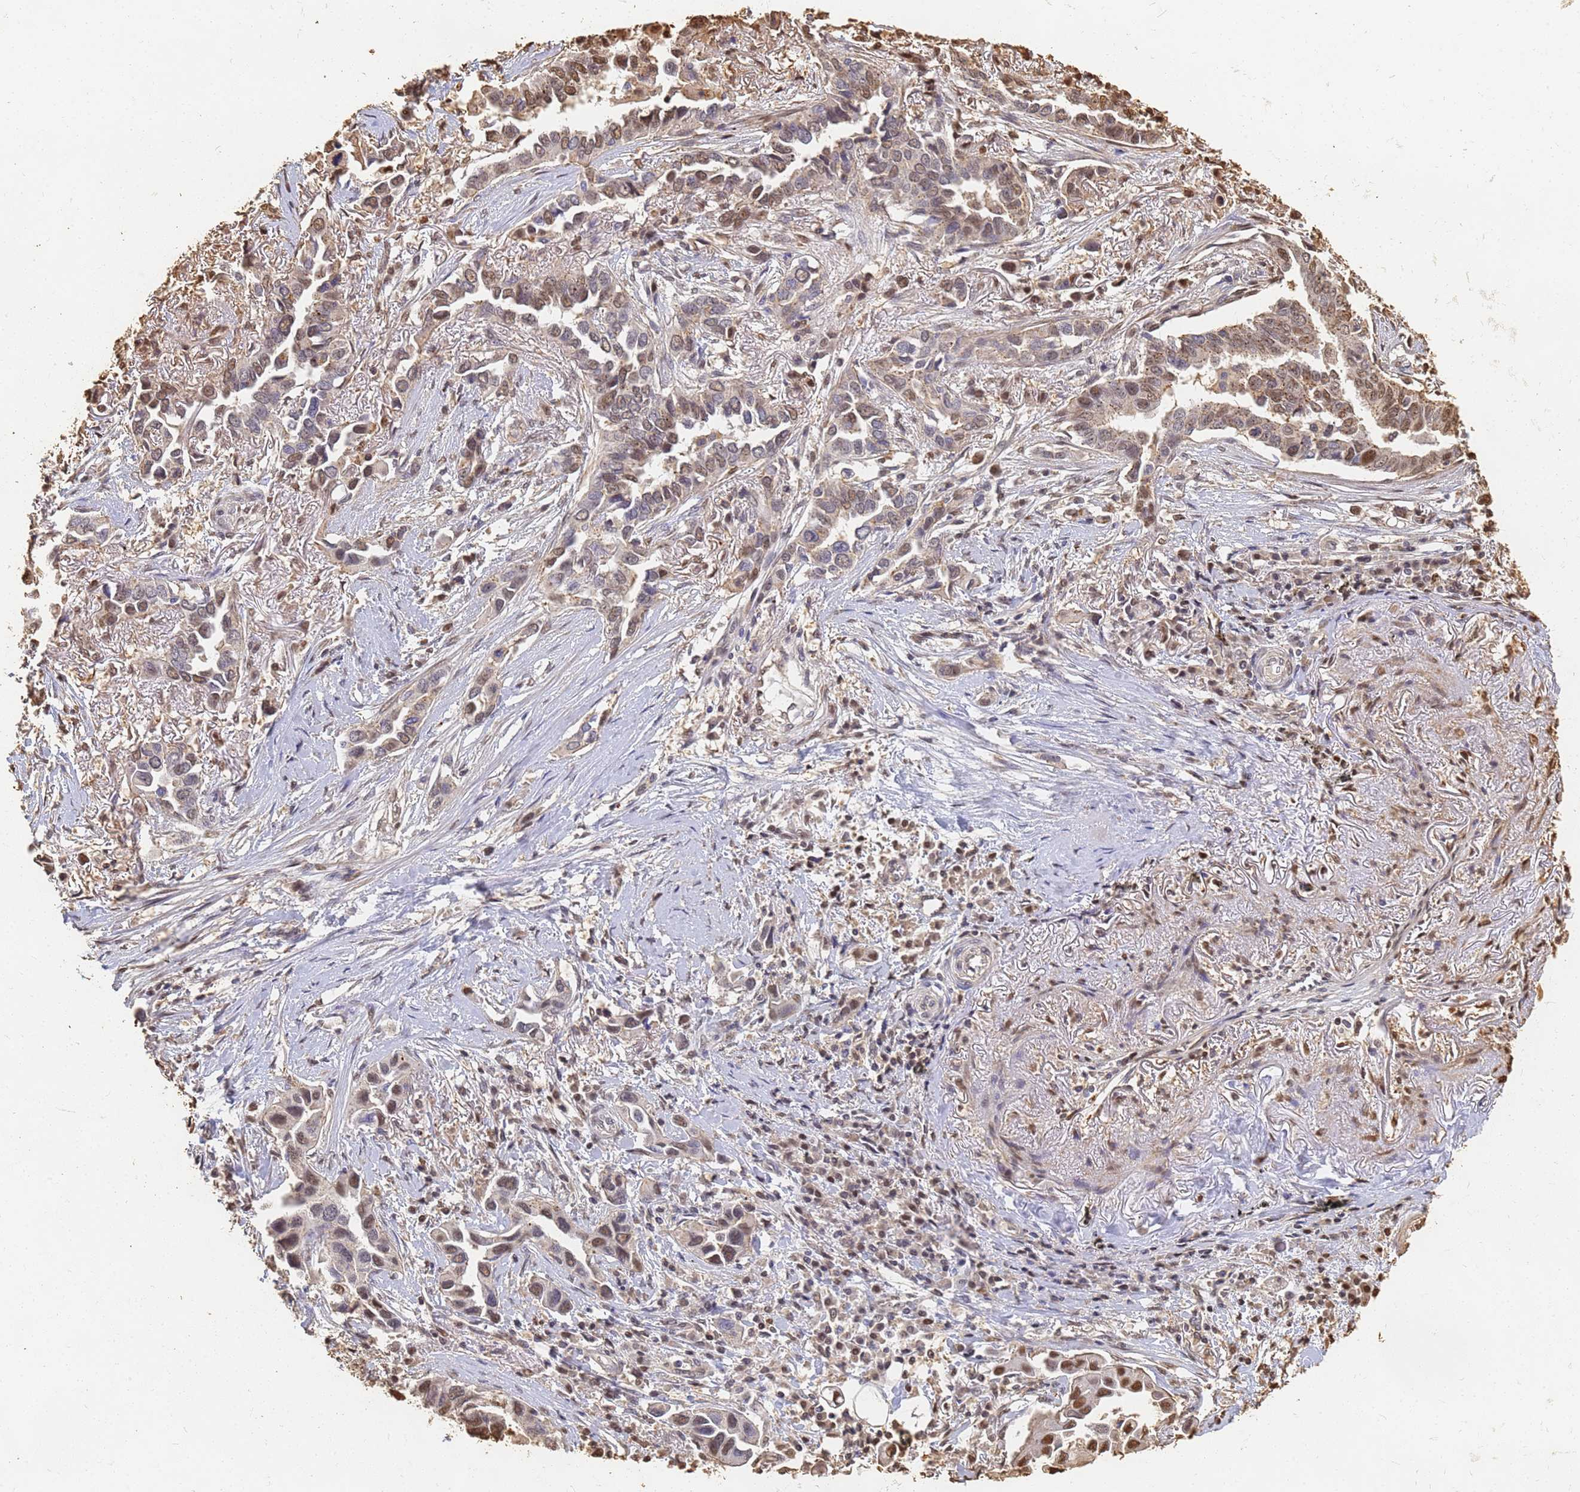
{"staining": {"intensity": "moderate", "quantity": "<25%", "location": "nuclear"}, "tissue": "lung cancer", "cell_type": "Tumor cells", "image_type": "cancer", "snomed": [{"axis": "morphology", "description": "Adenocarcinoma, NOS"}, {"axis": "topography", "description": "Lung"}], "caption": "Brown immunohistochemical staining in human lung cancer demonstrates moderate nuclear staining in about <25% of tumor cells.", "gene": "JAK2", "patient": {"sex": "female", "age": 76}}